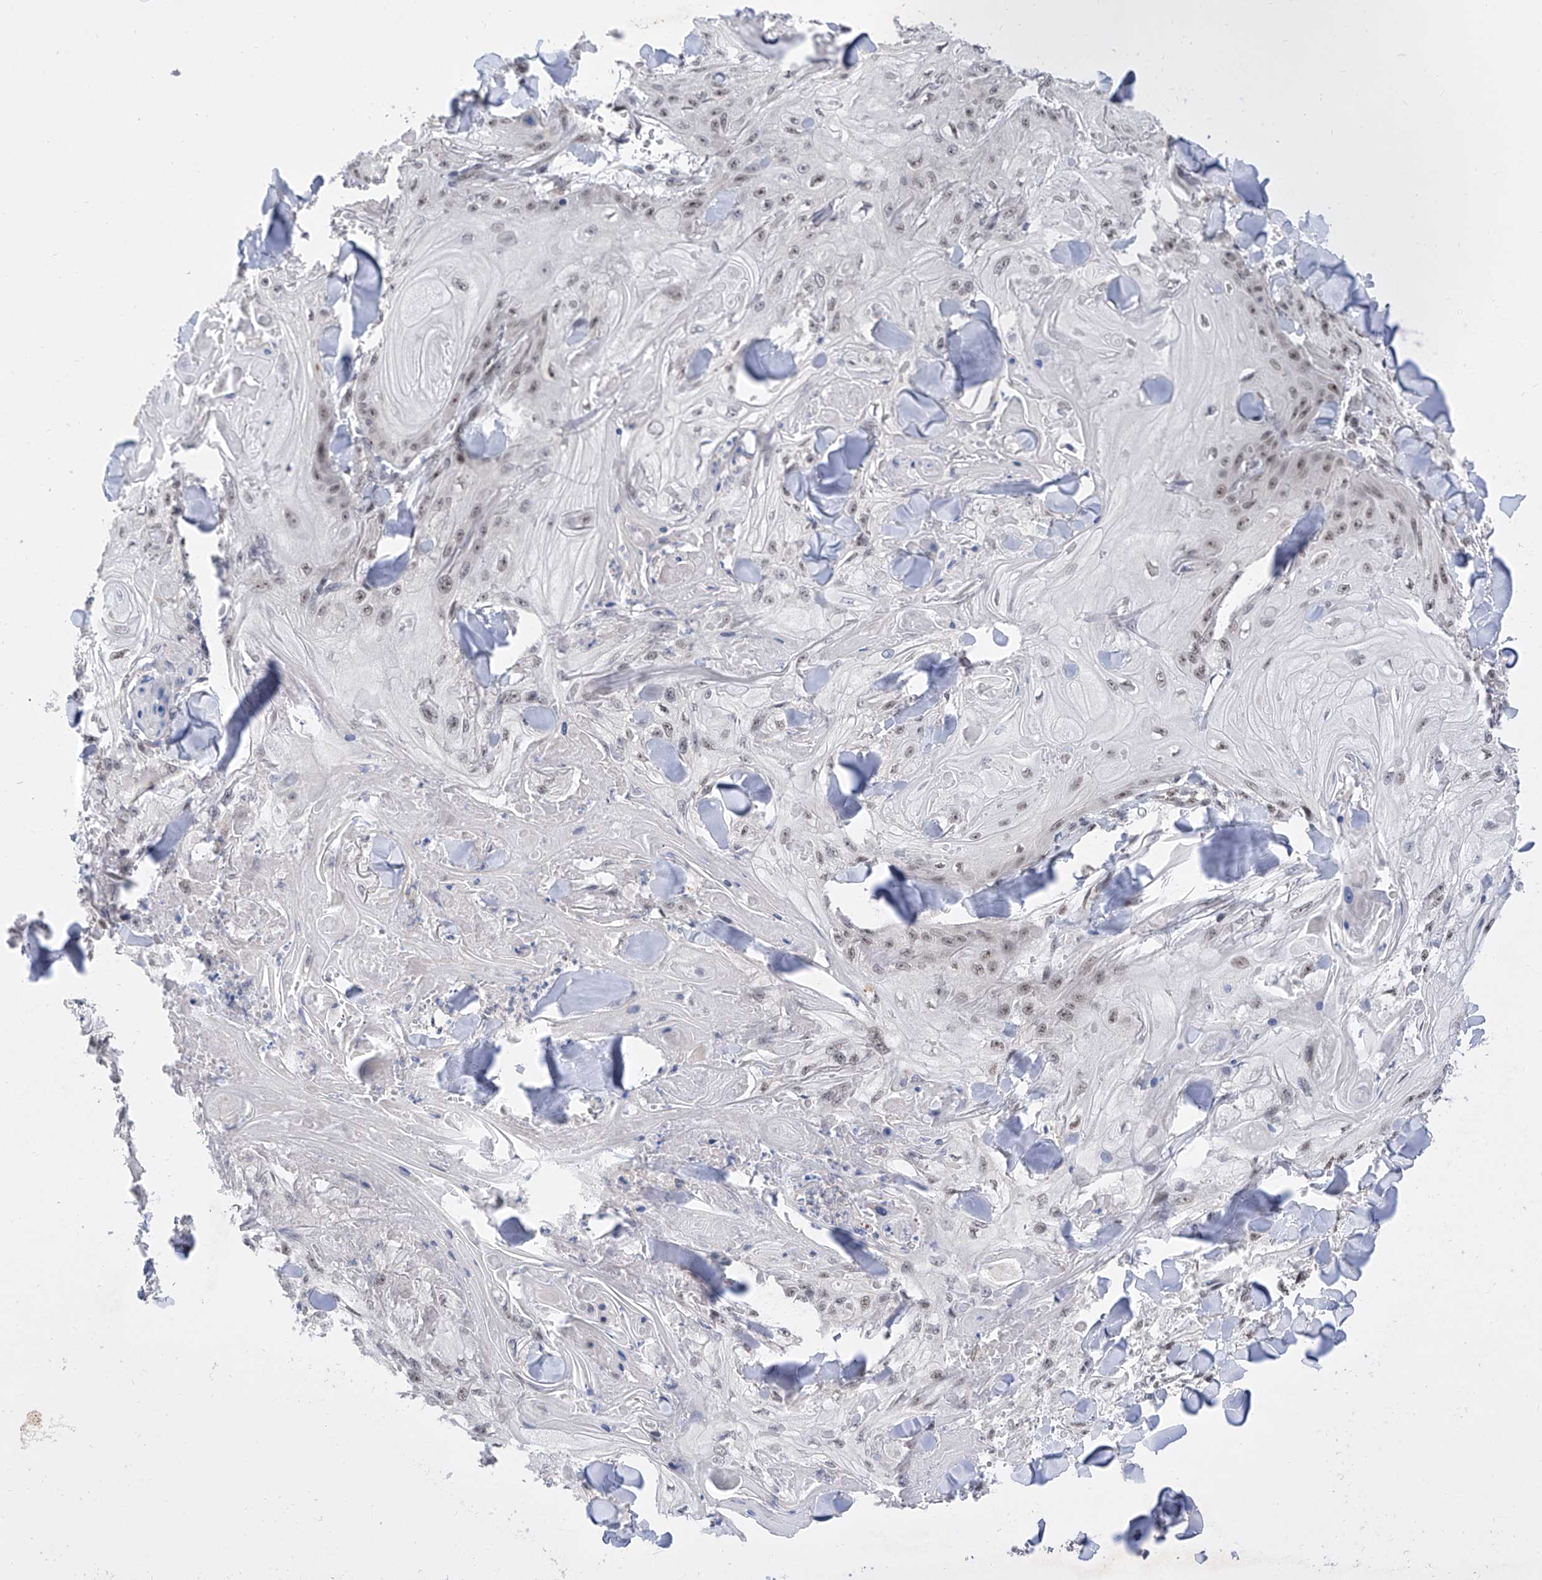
{"staining": {"intensity": "weak", "quantity": "25%-75%", "location": "nuclear"}, "tissue": "skin cancer", "cell_type": "Tumor cells", "image_type": "cancer", "snomed": [{"axis": "morphology", "description": "Squamous cell carcinoma, NOS"}, {"axis": "topography", "description": "Skin"}], "caption": "Immunohistochemical staining of human skin squamous cell carcinoma displays weak nuclear protein expression in about 25%-75% of tumor cells.", "gene": "RAD54L", "patient": {"sex": "male", "age": 74}}